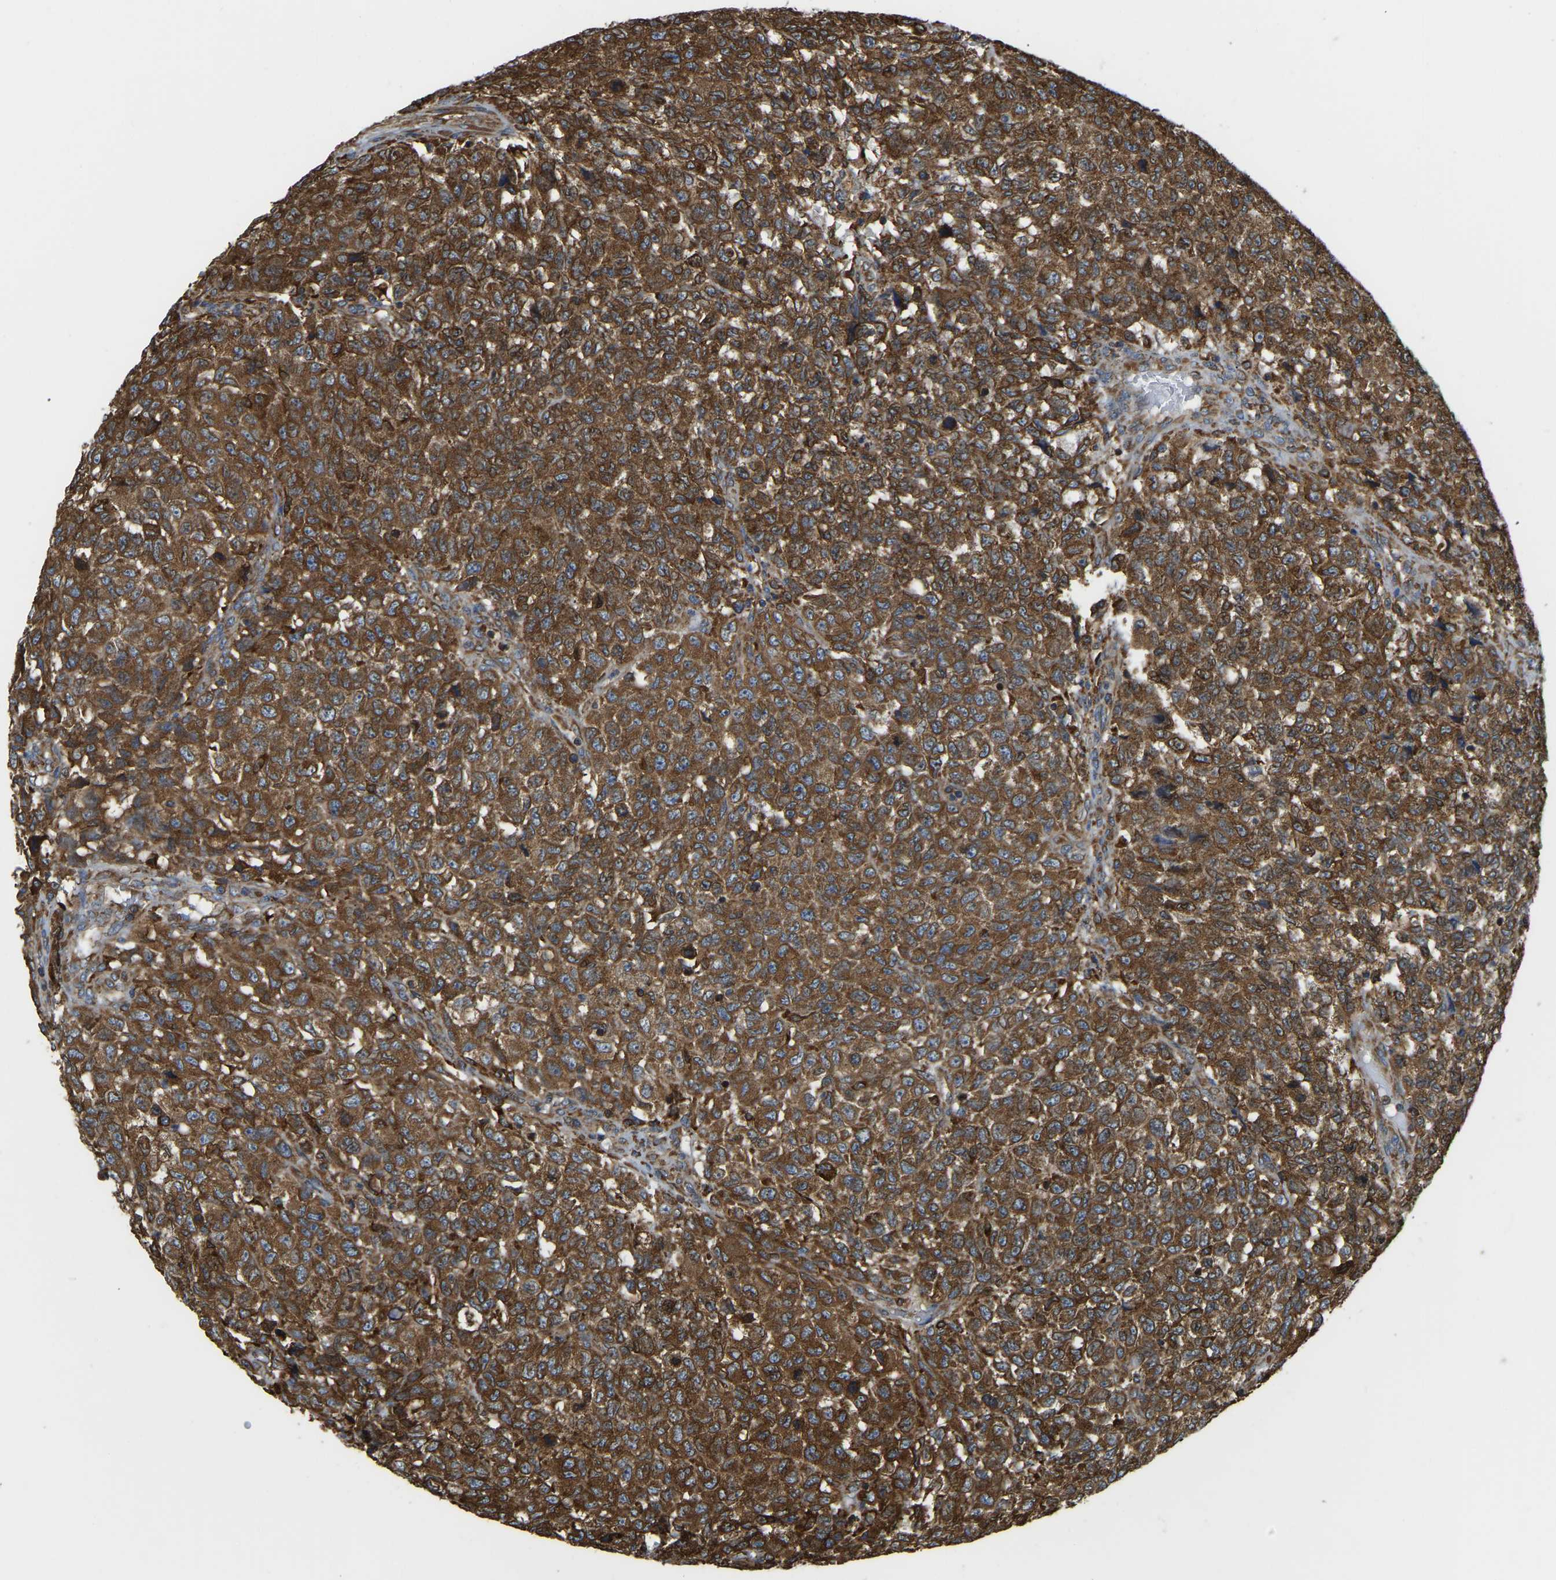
{"staining": {"intensity": "strong", "quantity": ">75%", "location": "cytoplasmic/membranous"}, "tissue": "testis cancer", "cell_type": "Tumor cells", "image_type": "cancer", "snomed": [{"axis": "morphology", "description": "Seminoma, NOS"}, {"axis": "topography", "description": "Testis"}], "caption": "An immunohistochemistry micrograph of tumor tissue is shown. Protein staining in brown labels strong cytoplasmic/membranous positivity in seminoma (testis) within tumor cells. (brown staining indicates protein expression, while blue staining denotes nuclei).", "gene": "RNF115", "patient": {"sex": "male", "age": 59}}